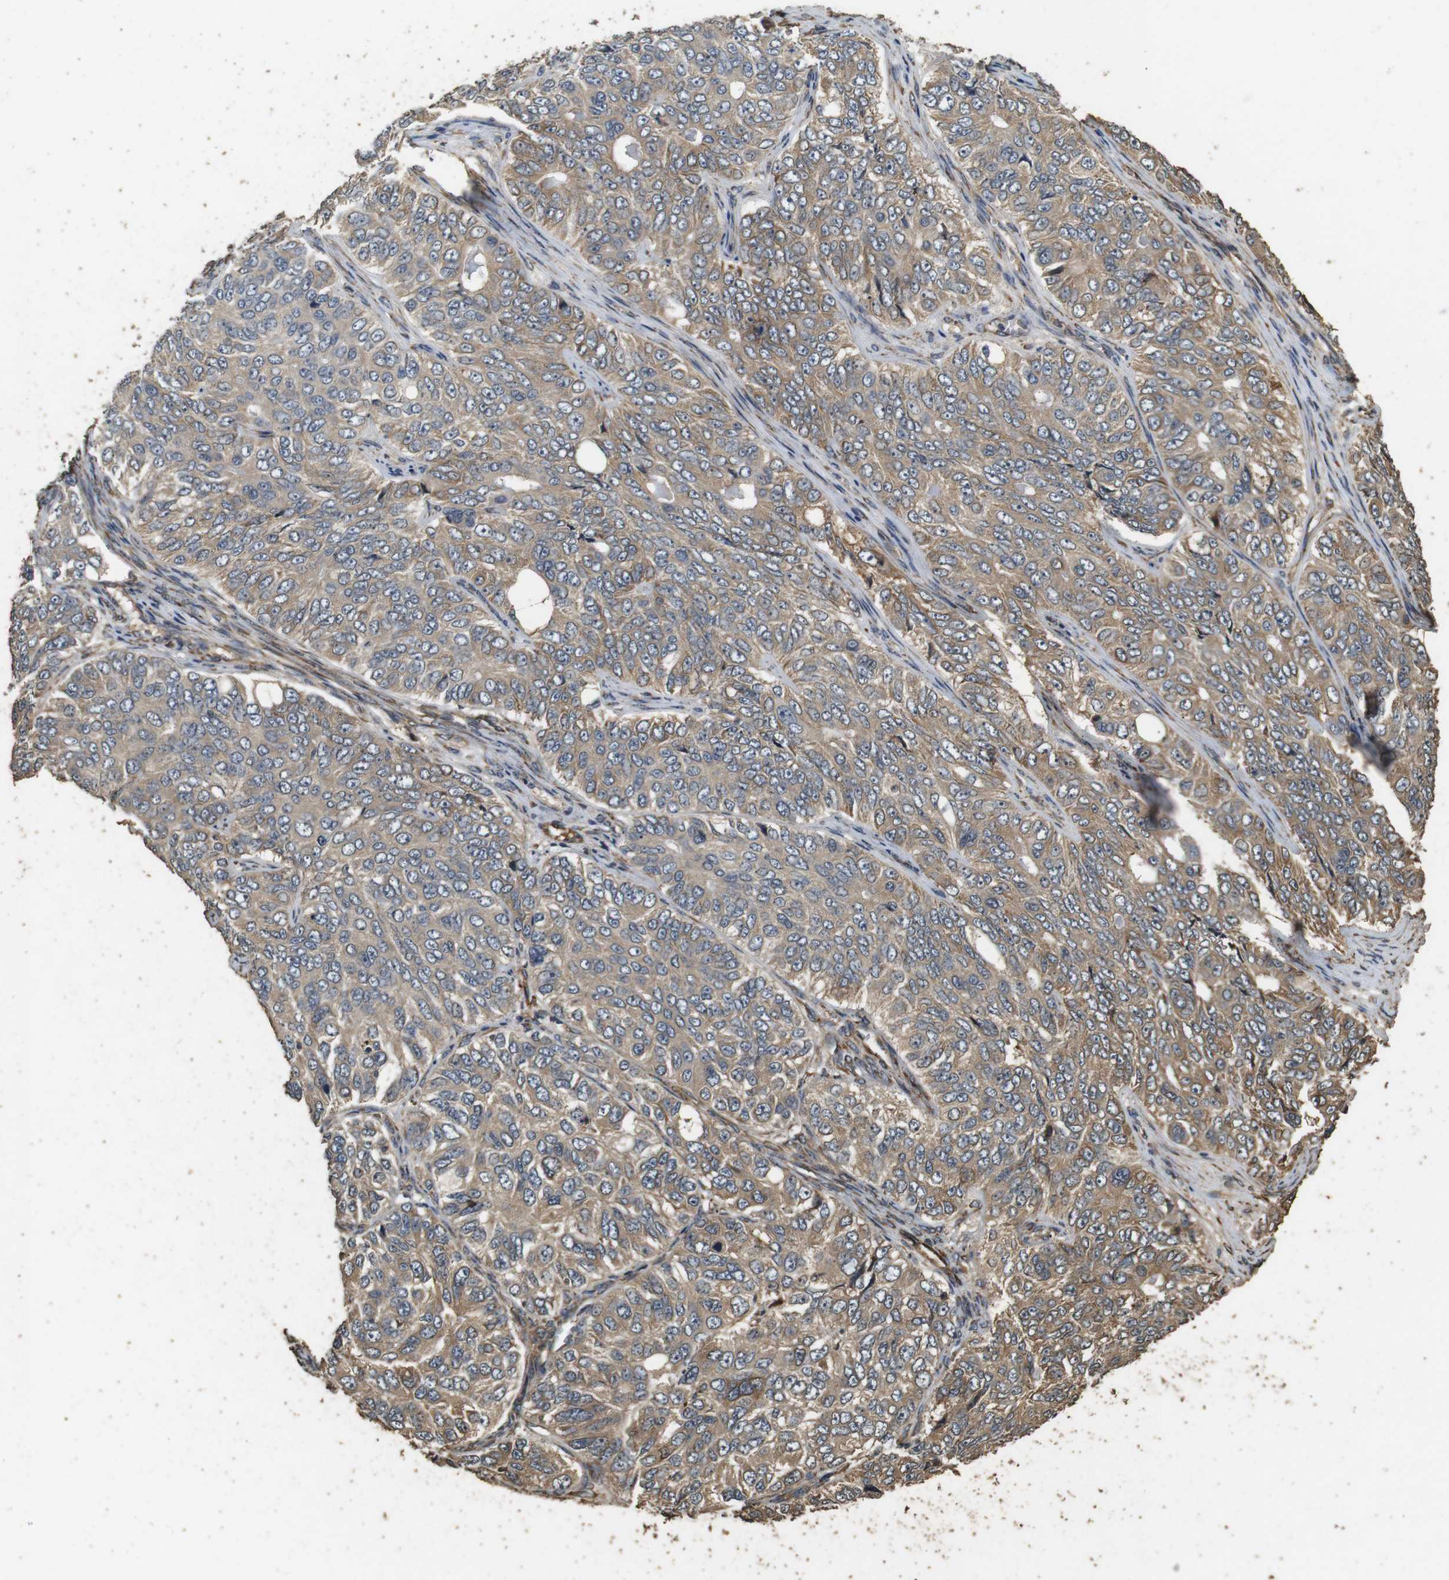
{"staining": {"intensity": "moderate", "quantity": ">75%", "location": "cytoplasmic/membranous"}, "tissue": "ovarian cancer", "cell_type": "Tumor cells", "image_type": "cancer", "snomed": [{"axis": "morphology", "description": "Carcinoma, endometroid"}, {"axis": "topography", "description": "Ovary"}], "caption": "Immunohistochemical staining of human ovarian endometroid carcinoma exhibits medium levels of moderate cytoplasmic/membranous positivity in about >75% of tumor cells. Nuclei are stained in blue.", "gene": "CNPY4", "patient": {"sex": "female", "age": 51}}